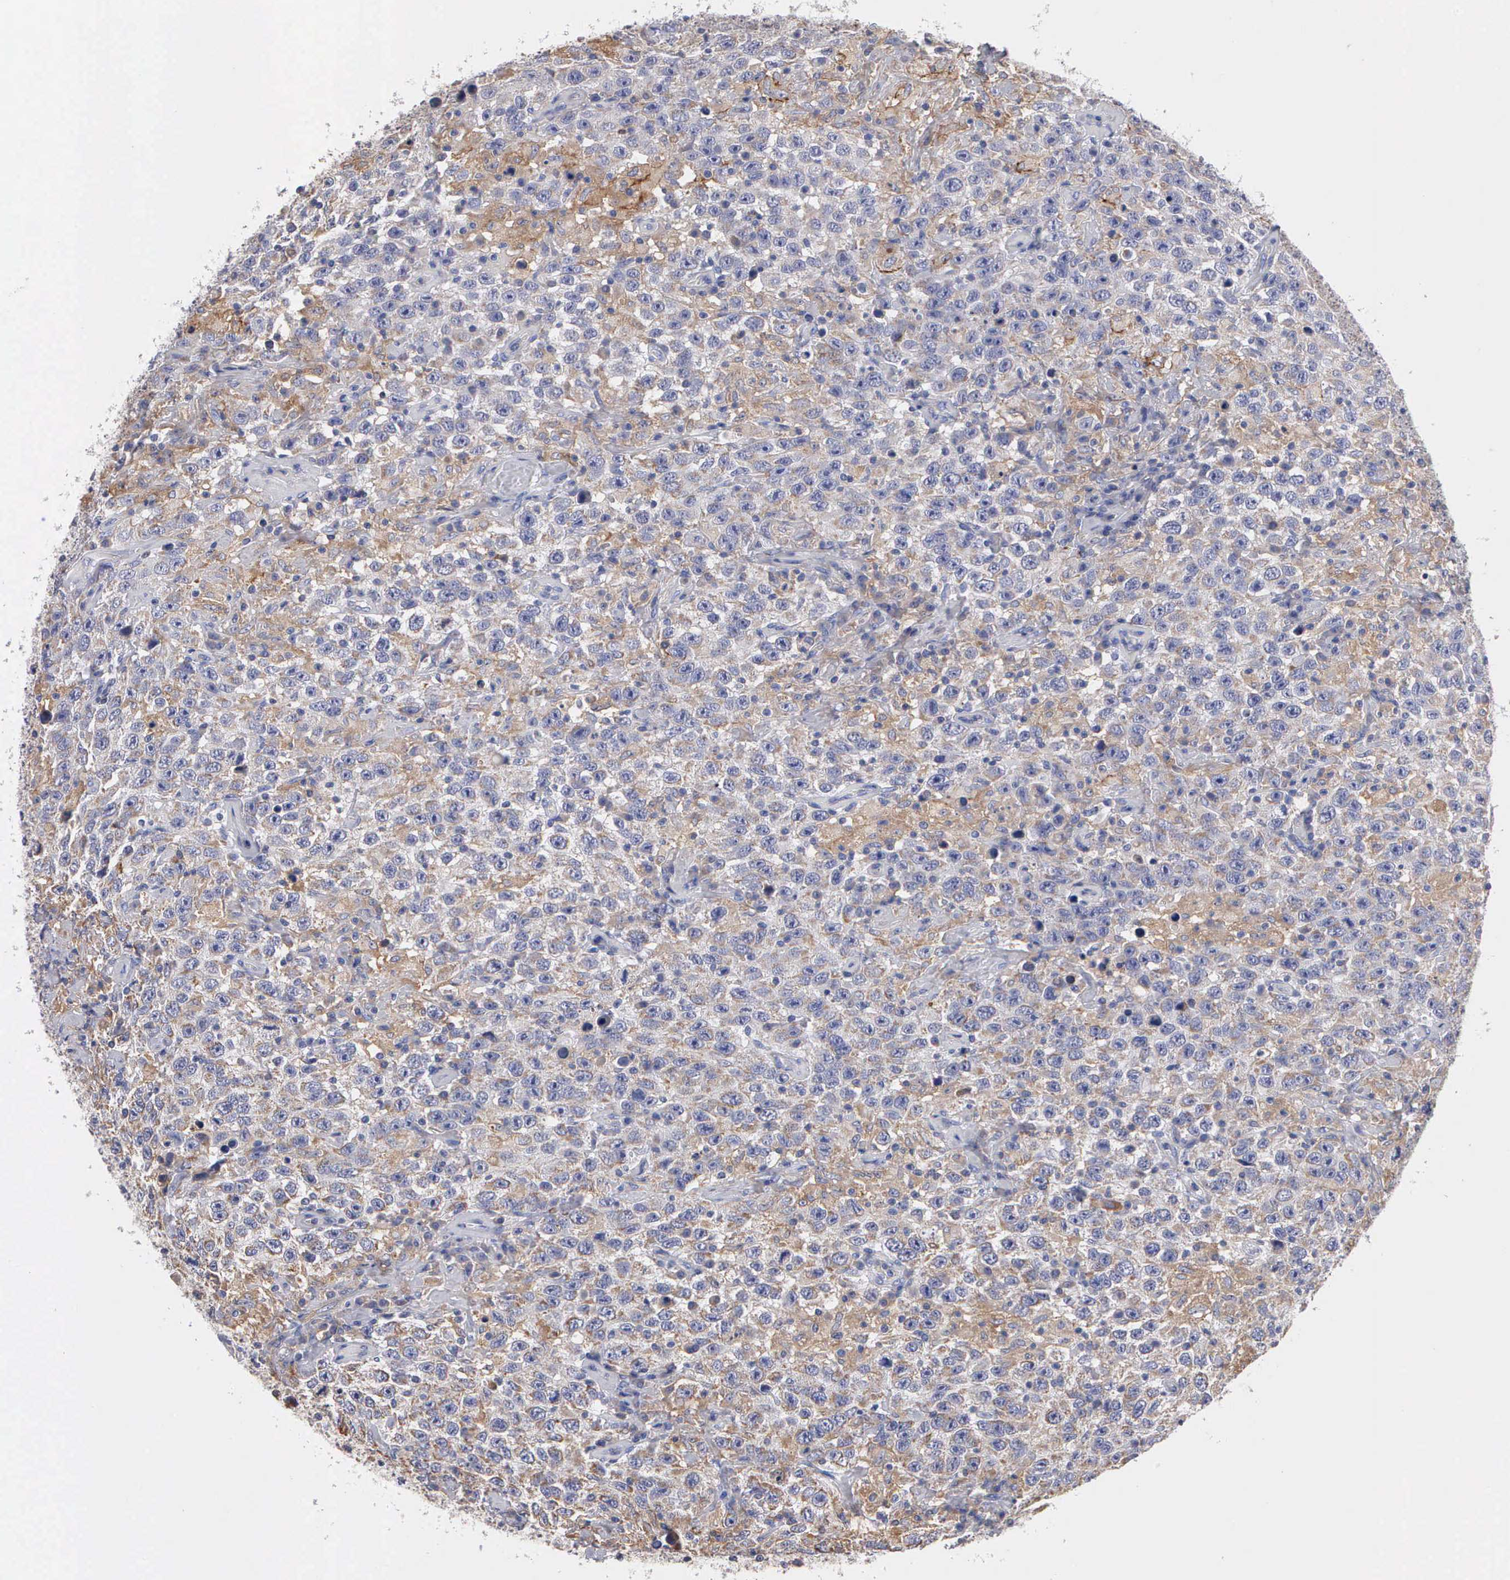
{"staining": {"intensity": "negative", "quantity": "none", "location": "none"}, "tissue": "testis cancer", "cell_type": "Tumor cells", "image_type": "cancer", "snomed": [{"axis": "morphology", "description": "Seminoma, NOS"}, {"axis": "topography", "description": "Testis"}], "caption": "Tumor cells are negative for brown protein staining in testis cancer (seminoma).", "gene": "PTGS2", "patient": {"sex": "male", "age": 41}}